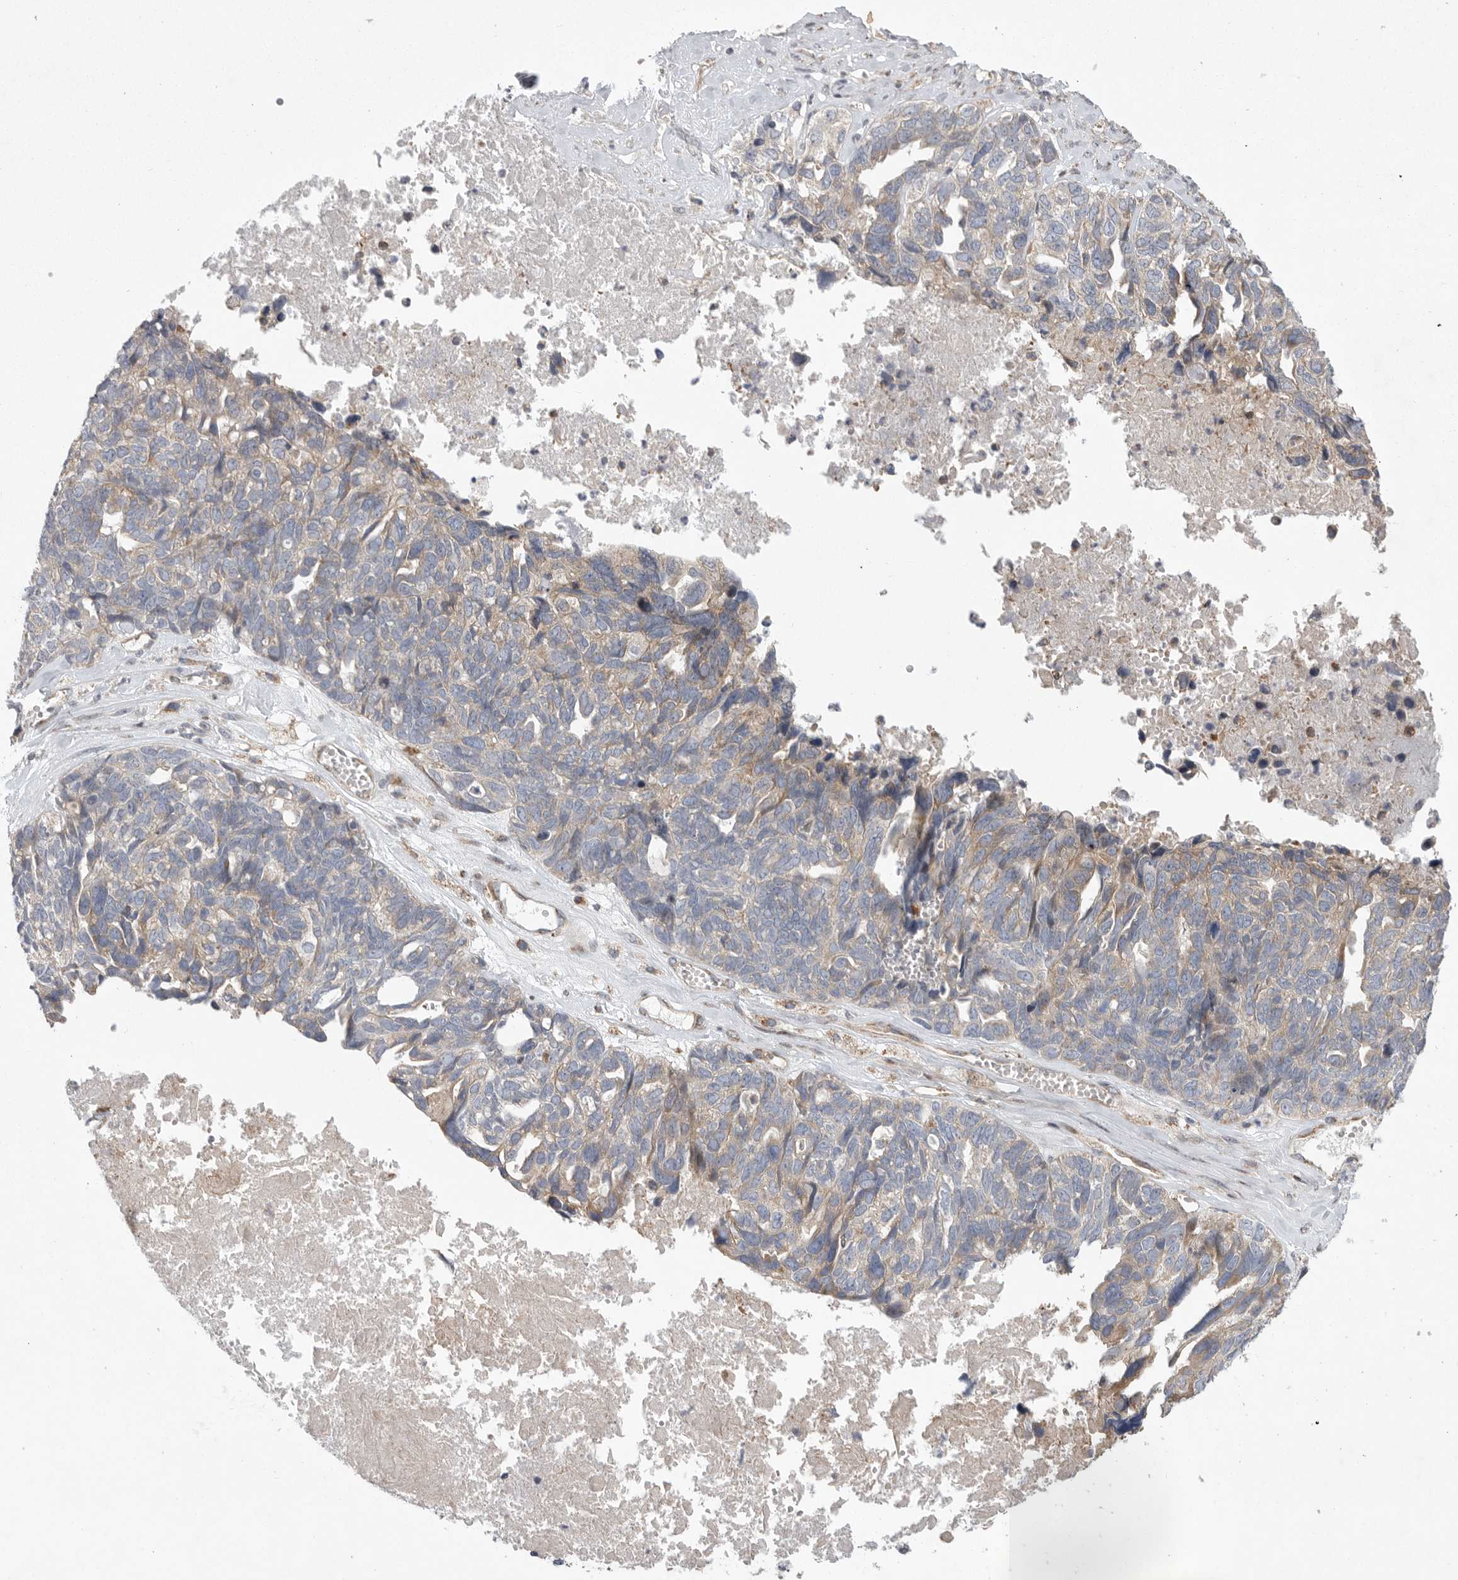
{"staining": {"intensity": "moderate", "quantity": "25%-75%", "location": "cytoplasmic/membranous"}, "tissue": "ovarian cancer", "cell_type": "Tumor cells", "image_type": "cancer", "snomed": [{"axis": "morphology", "description": "Cystadenocarcinoma, serous, NOS"}, {"axis": "topography", "description": "Ovary"}], "caption": "DAB (3,3'-diaminobenzidine) immunohistochemical staining of human ovarian cancer (serous cystadenocarcinoma) demonstrates moderate cytoplasmic/membranous protein expression in approximately 25%-75% of tumor cells.", "gene": "MPZL1", "patient": {"sex": "female", "age": 79}}